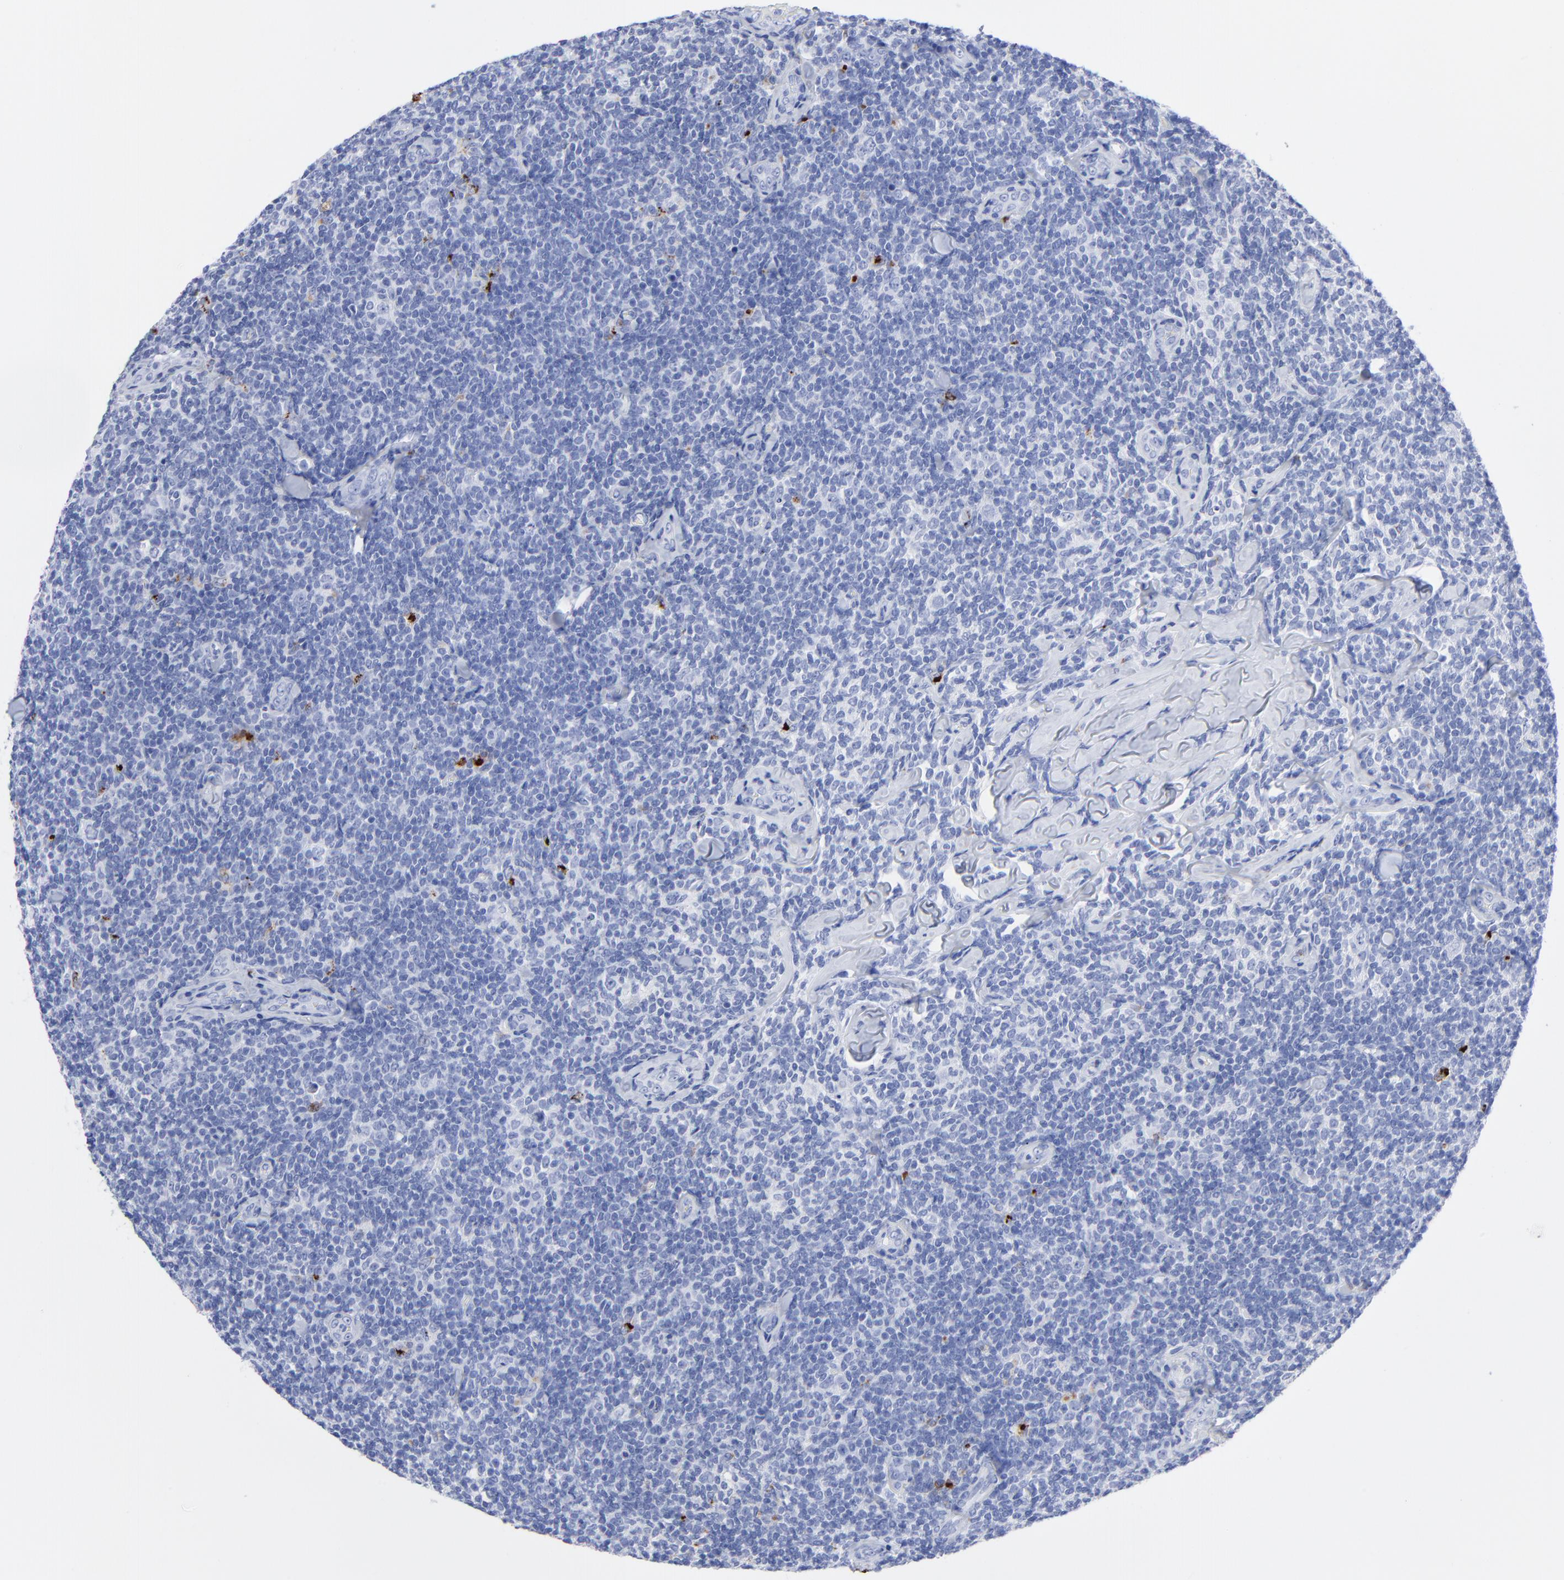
{"staining": {"intensity": "strong", "quantity": "<25%", "location": "cytoplasmic/membranous"}, "tissue": "lymphoma", "cell_type": "Tumor cells", "image_type": "cancer", "snomed": [{"axis": "morphology", "description": "Malignant lymphoma, non-Hodgkin's type, Low grade"}, {"axis": "topography", "description": "Lymph node"}], "caption": "Low-grade malignant lymphoma, non-Hodgkin's type tissue exhibits strong cytoplasmic/membranous expression in approximately <25% of tumor cells", "gene": "CPVL", "patient": {"sex": "female", "age": 56}}